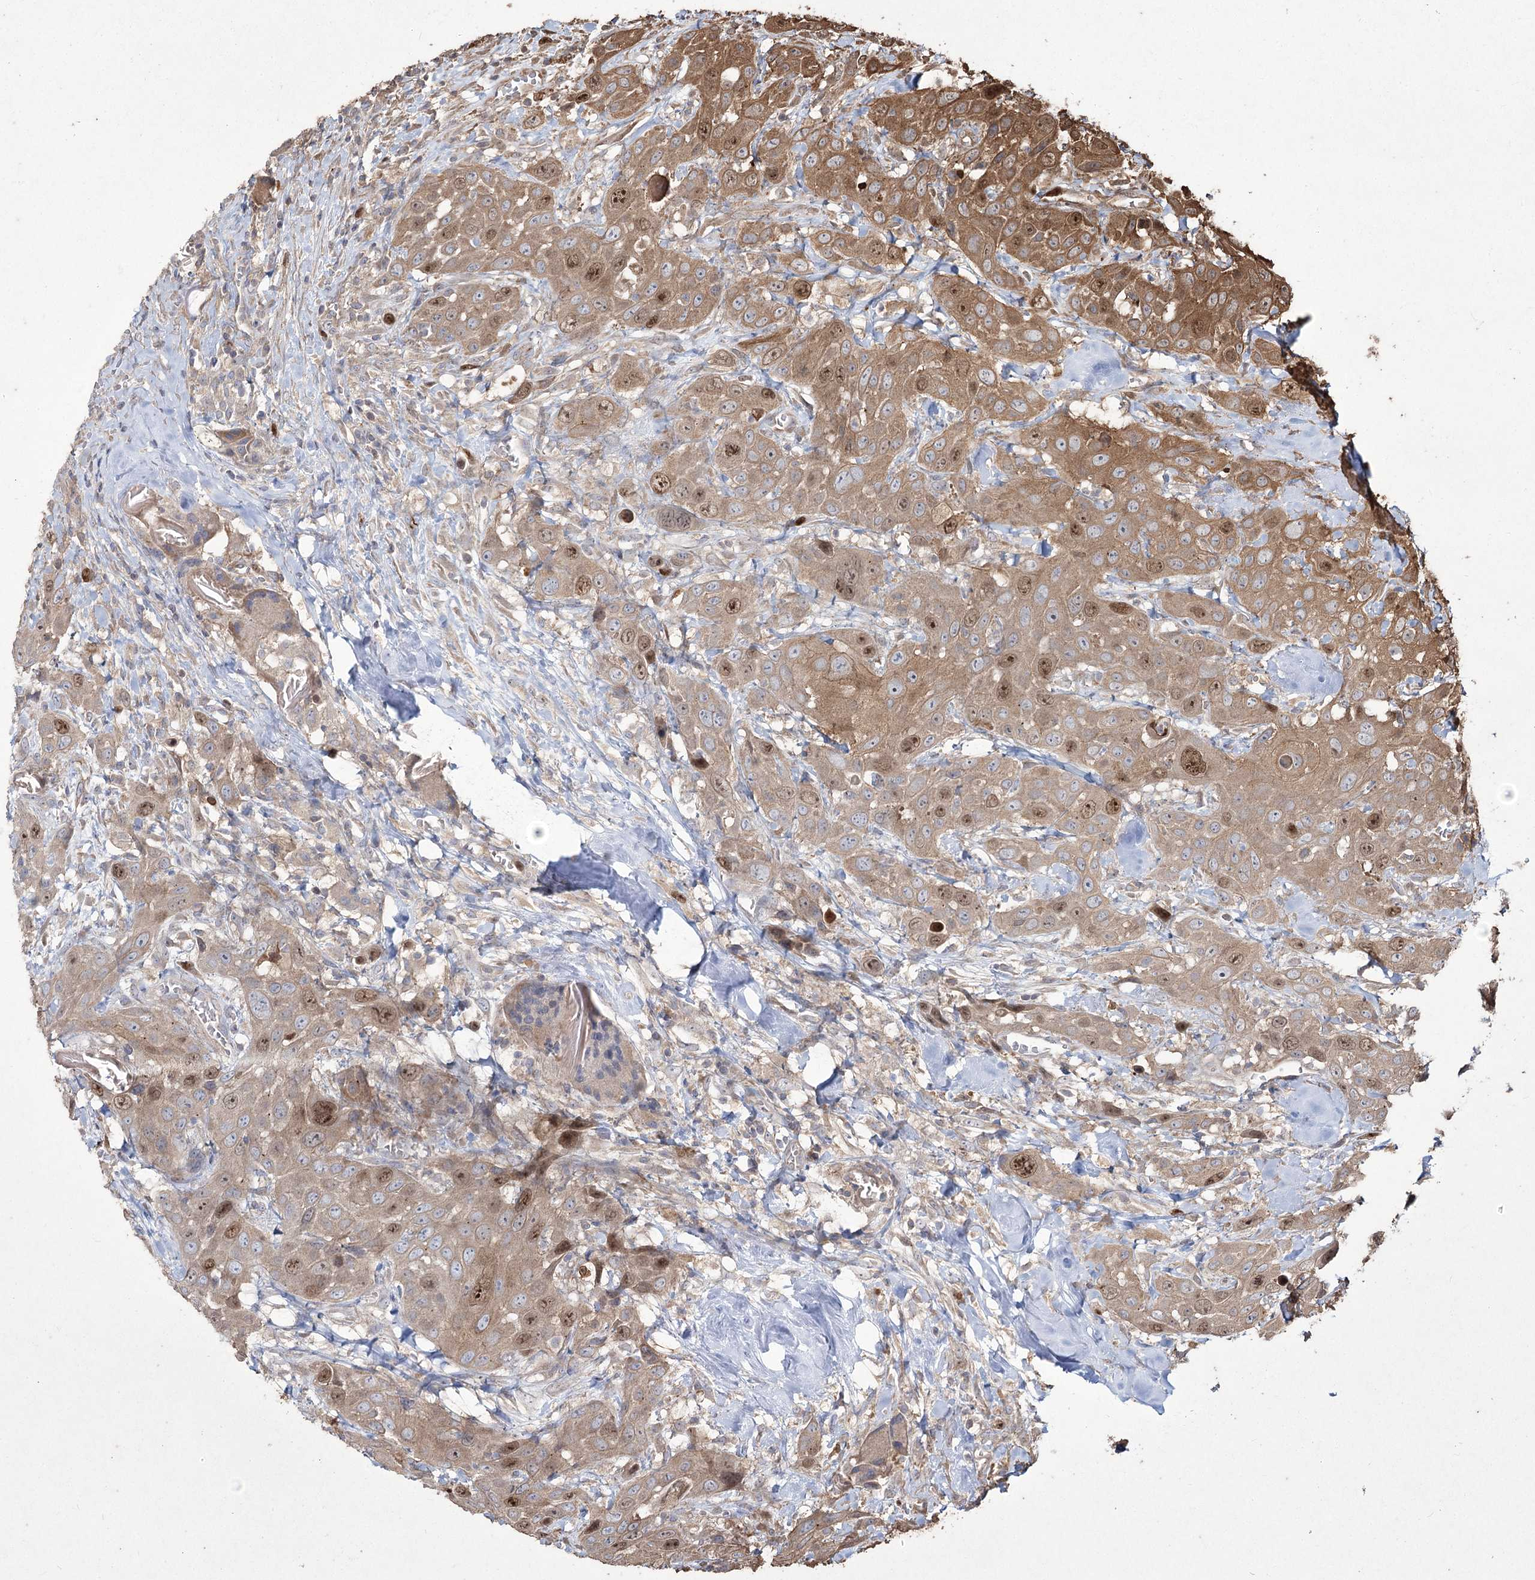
{"staining": {"intensity": "moderate", "quantity": "25%-75%", "location": "cytoplasmic/membranous,nuclear"}, "tissue": "head and neck cancer", "cell_type": "Tumor cells", "image_type": "cancer", "snomed": [{"axis": "morphology", "description": "Squamous cell carcinoma, NOS"}, {"axis": "topography", "description": "Head-Neck"}], "caption": "Head and neck squamous cell carcinoma stained with immunohistochemistry shows moderate cytoplasmic/membranous and nuclear positivity in approximately 25%-75% of tumor cells.", "gene": "PRC1", "patient": {"sex": "male", "age": 81}}